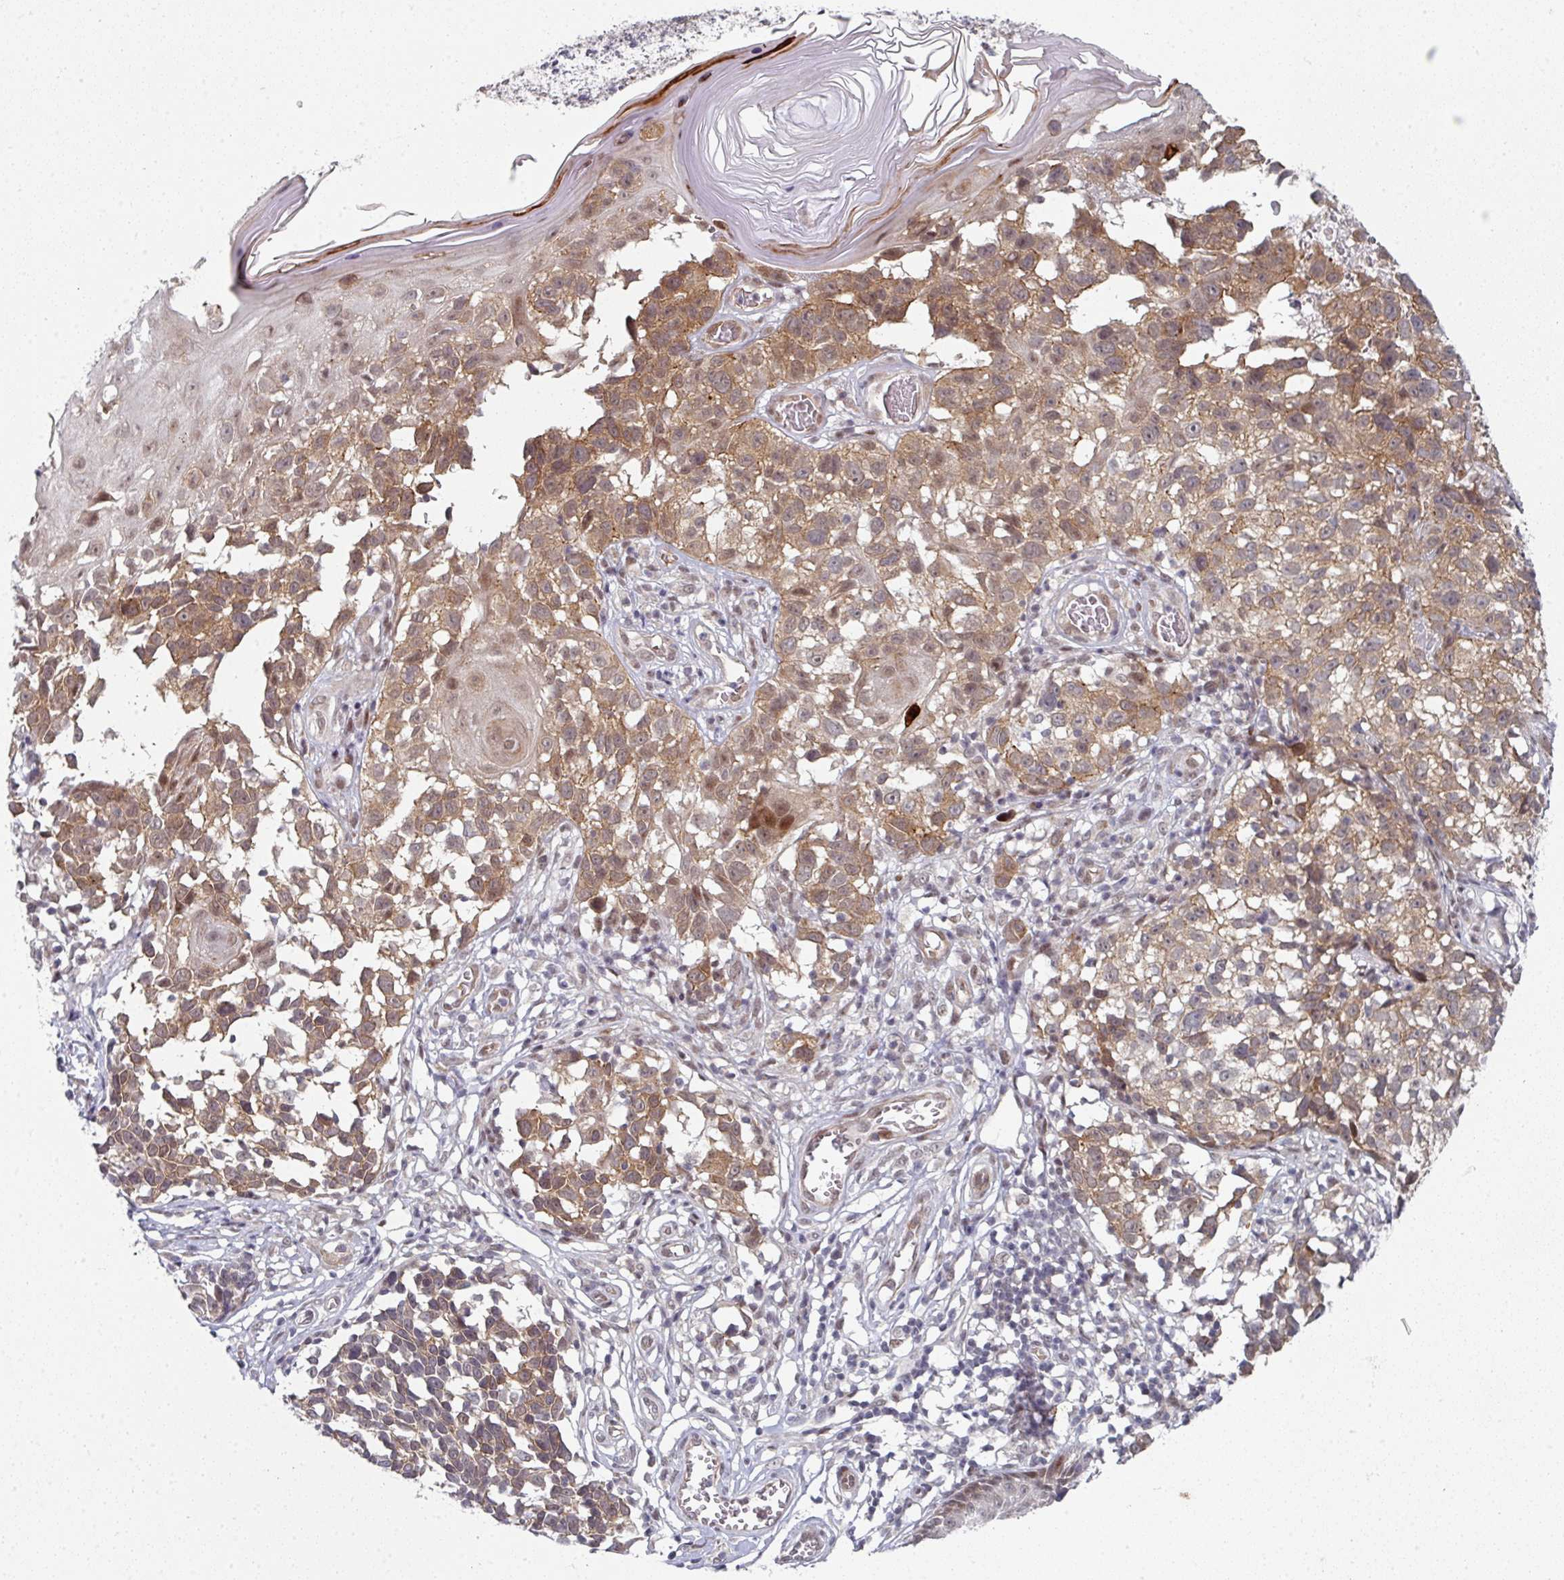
{"staining": {"intensity": "moderate", "quantity": ">75%", "location": "cytoplasmic/membranous"}, "tissue": "melanoma", "cell_type": "Tumor cells", "image_type": "cancer", "snomed": [{"axis": "morphology", "description": "Malignant melanoma, NOS"}, {"axis": "topography", "description": "Skin"}], "caption": "Immunohistochemistry (IHC) staining of malignant melanoma, which reveals medium levels of moderate cytoplasmic/membranous staining in about >75% of tumor cells indicating moderate cytoplasmic/membranous protein positivity. The staining was performed using DAB (3,3'-diaminobenzidine) (brown) for protein detection and nuclei were counterstained in hematoxylin (blue).", "gene": "TMCC1", "patient": {"sex": "male", "age": 73}}